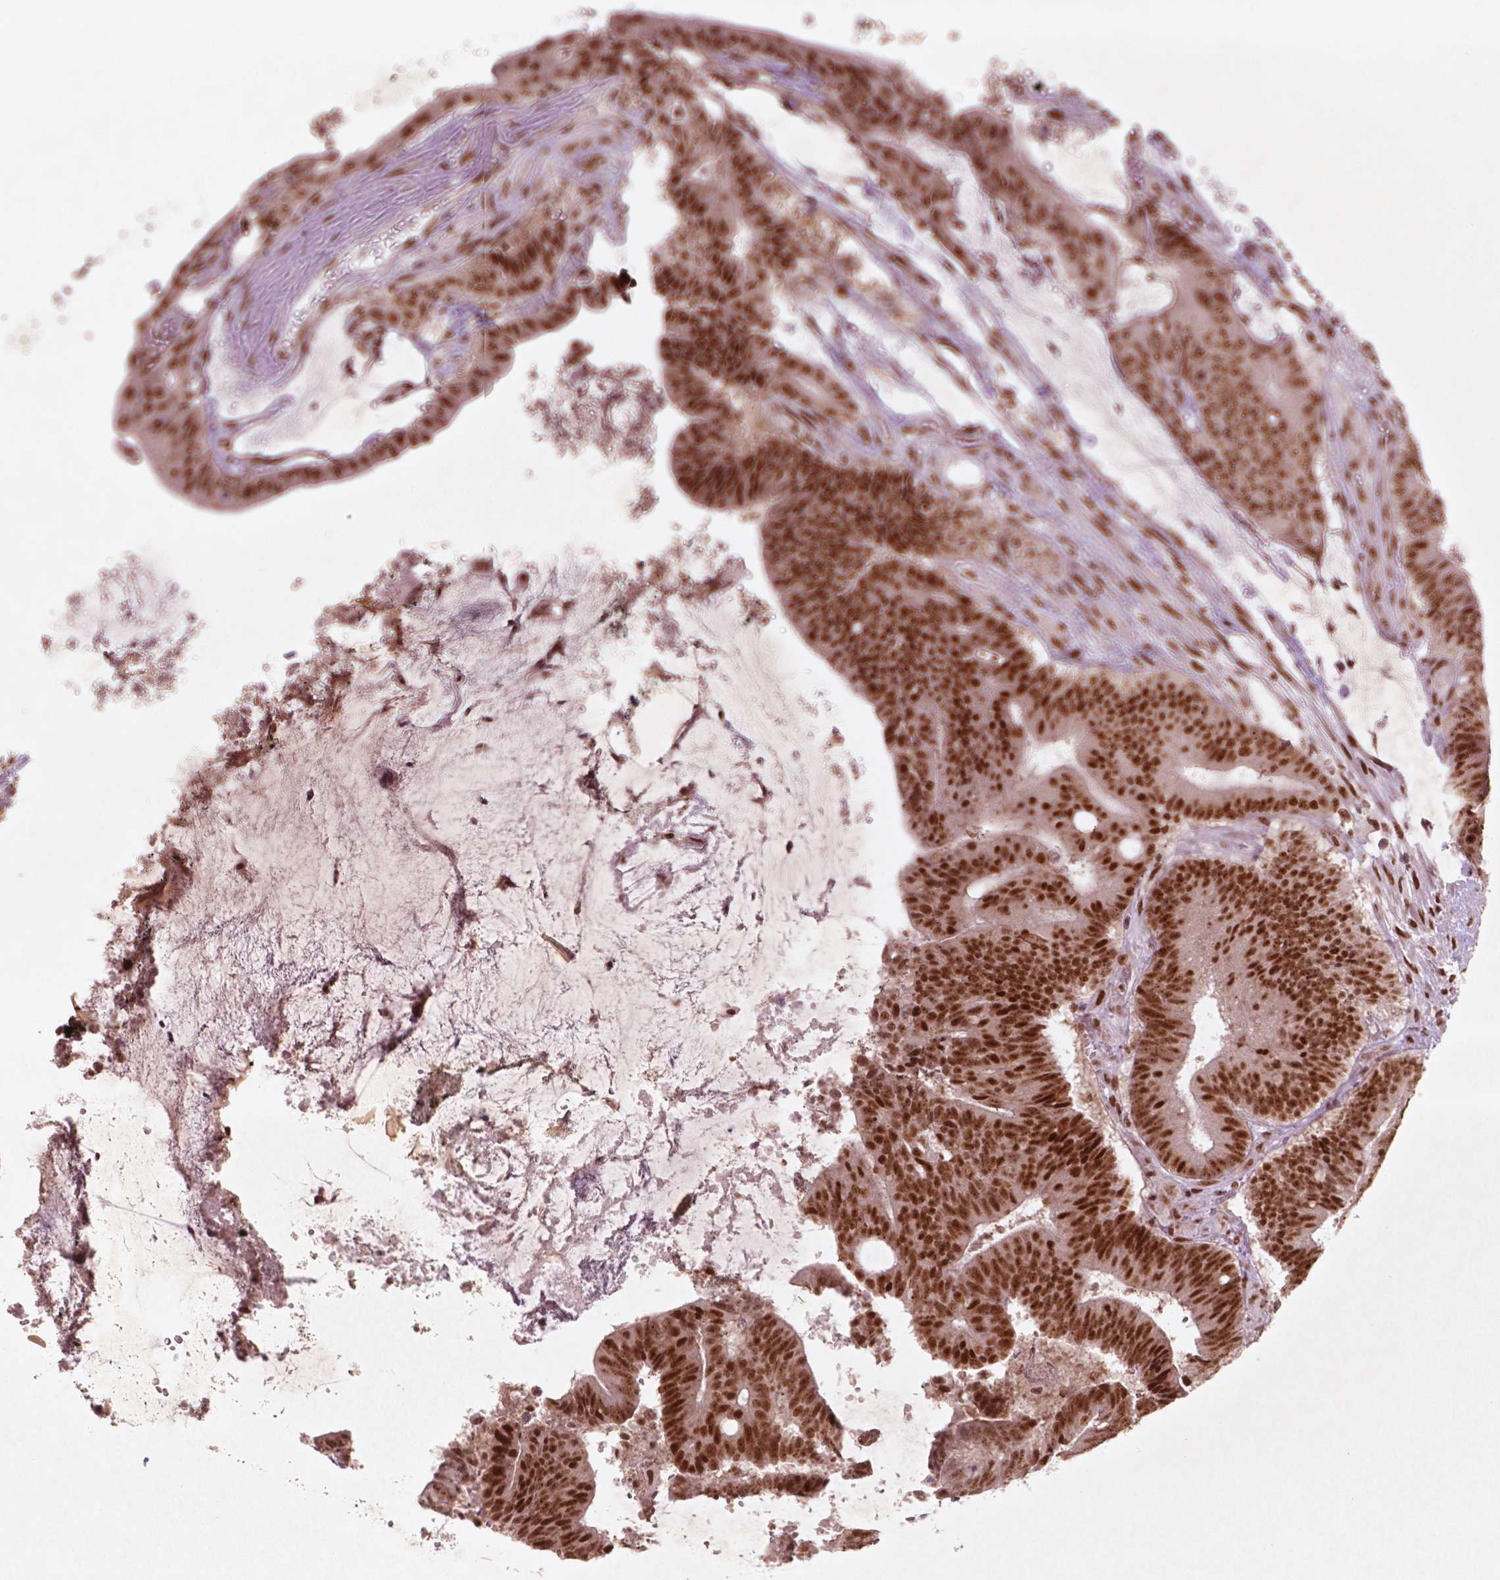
{"staining": {"intensity": "strong", "quantity": ">75%", "location": "nuclear"}, "tissue": "colorectal cancer", "cell_type": "Tumor cells", "image_type": "cancer", "snomed": [{"axis": "morphology", "description": "Adenocarcinoma, NOS"}, {"axis": "topography", "description": "Colon"}], "caption": "DAB immunohistochemical staining of human adenocarcinoma (colorectal) demonstrates strong nuclear protein staining in approximately >75% of tumor cells. Ihc stains the protein of interest in brown and the nuclei are stained blue.", "gene": "HMG20B", "patient": {"sex": "female", "age": 43}}